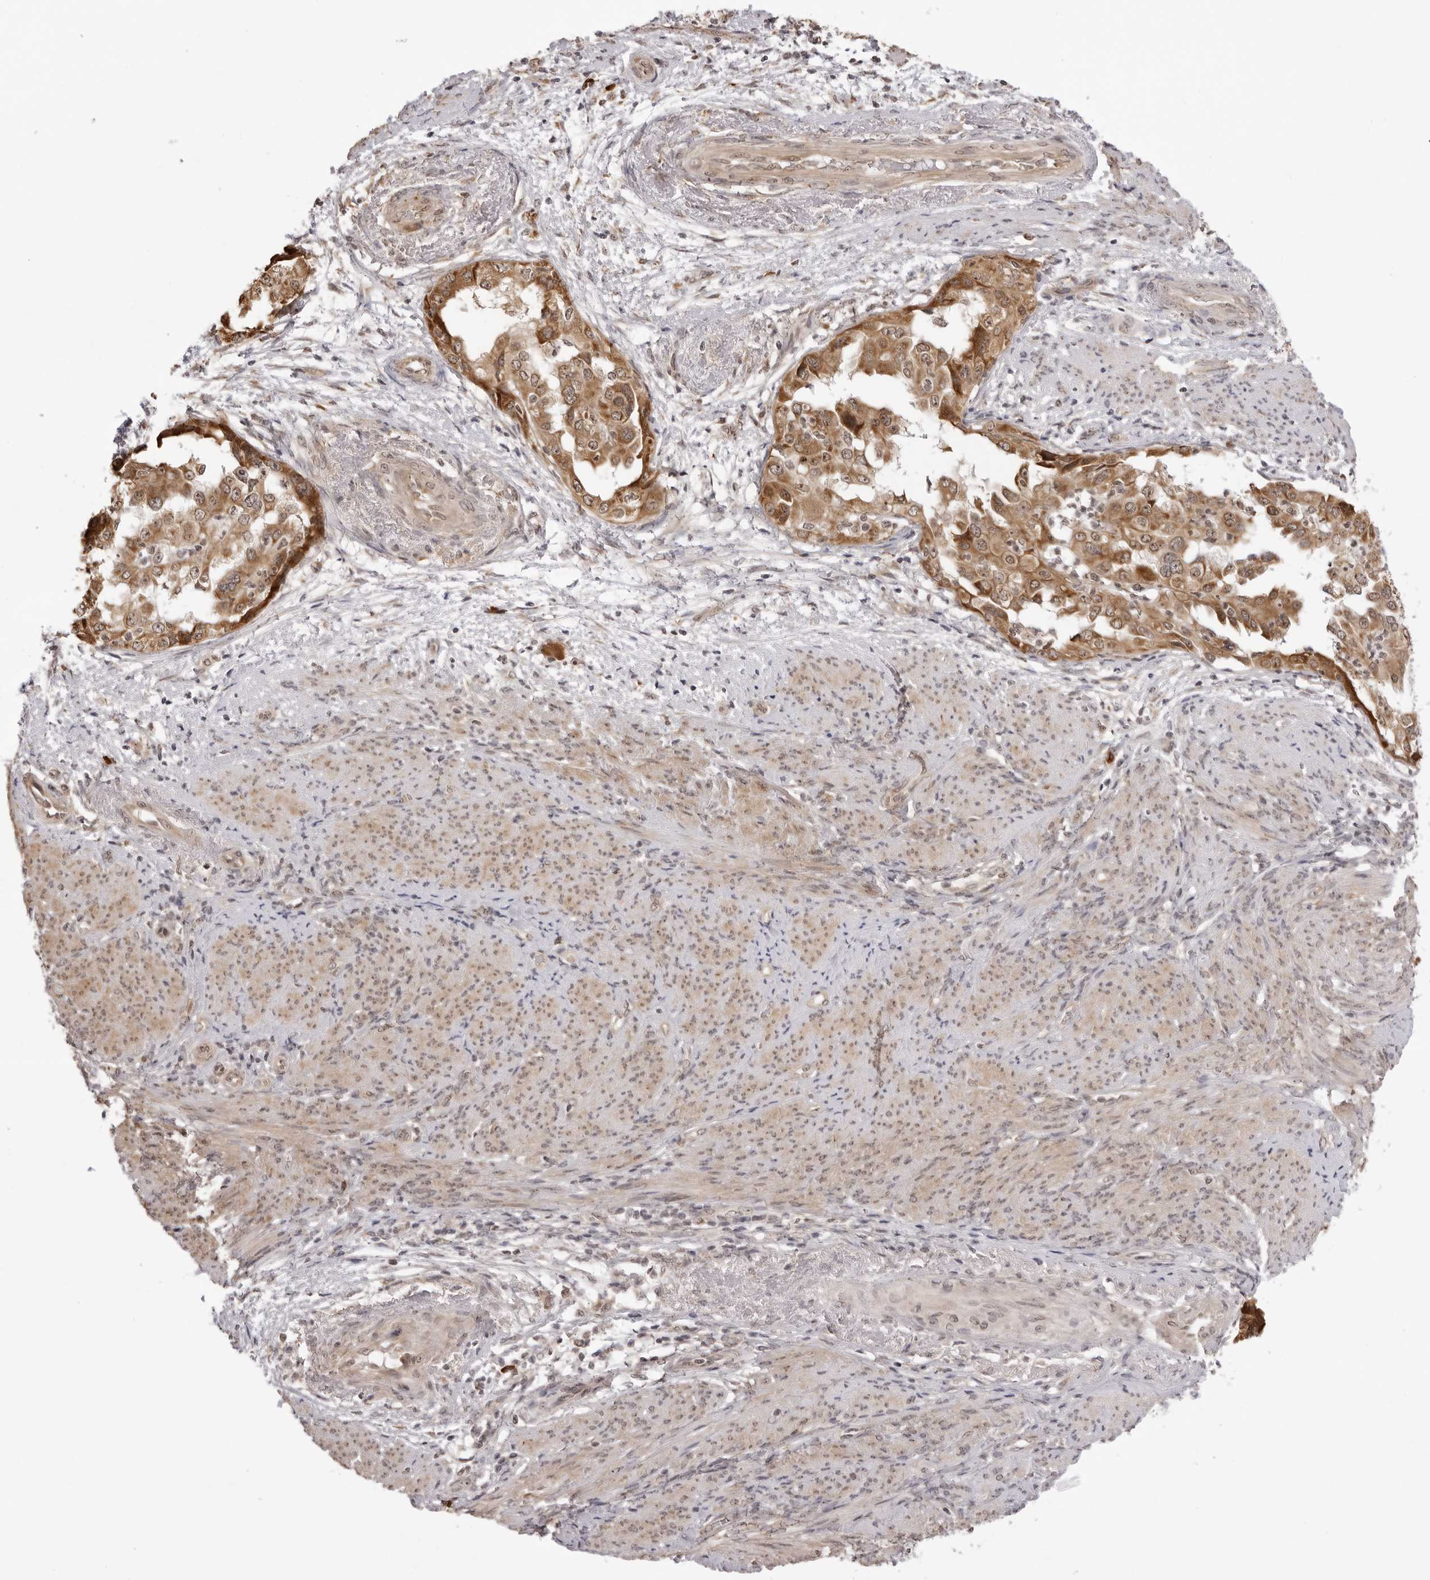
{"staining": {"intensity": "moderate", "quantity": ">75%", "location": "cytoplasmic/membranous"}, "tissue": "endometrial cancer", "cell_type": "Tumor cells", "image_type": "cancer", "snomed": [{"axis": "morphology", "description": "Adenocarcinoma, NOS"}, {"axis": "topography", "description": "Endometrium"}], "caption": "IHC micrograph of neoplastic tissue: human adenocarcinoma (endometrial) stained using IHC reveals medium levels of moderate protein expression localized specifically in the cytoplasmic/membranous of tumor cells, appearing as a cytoplasmic/membranous brown color.", "gene": "ZC3H11A", "patient": {"sex": "female", "age": 85}}